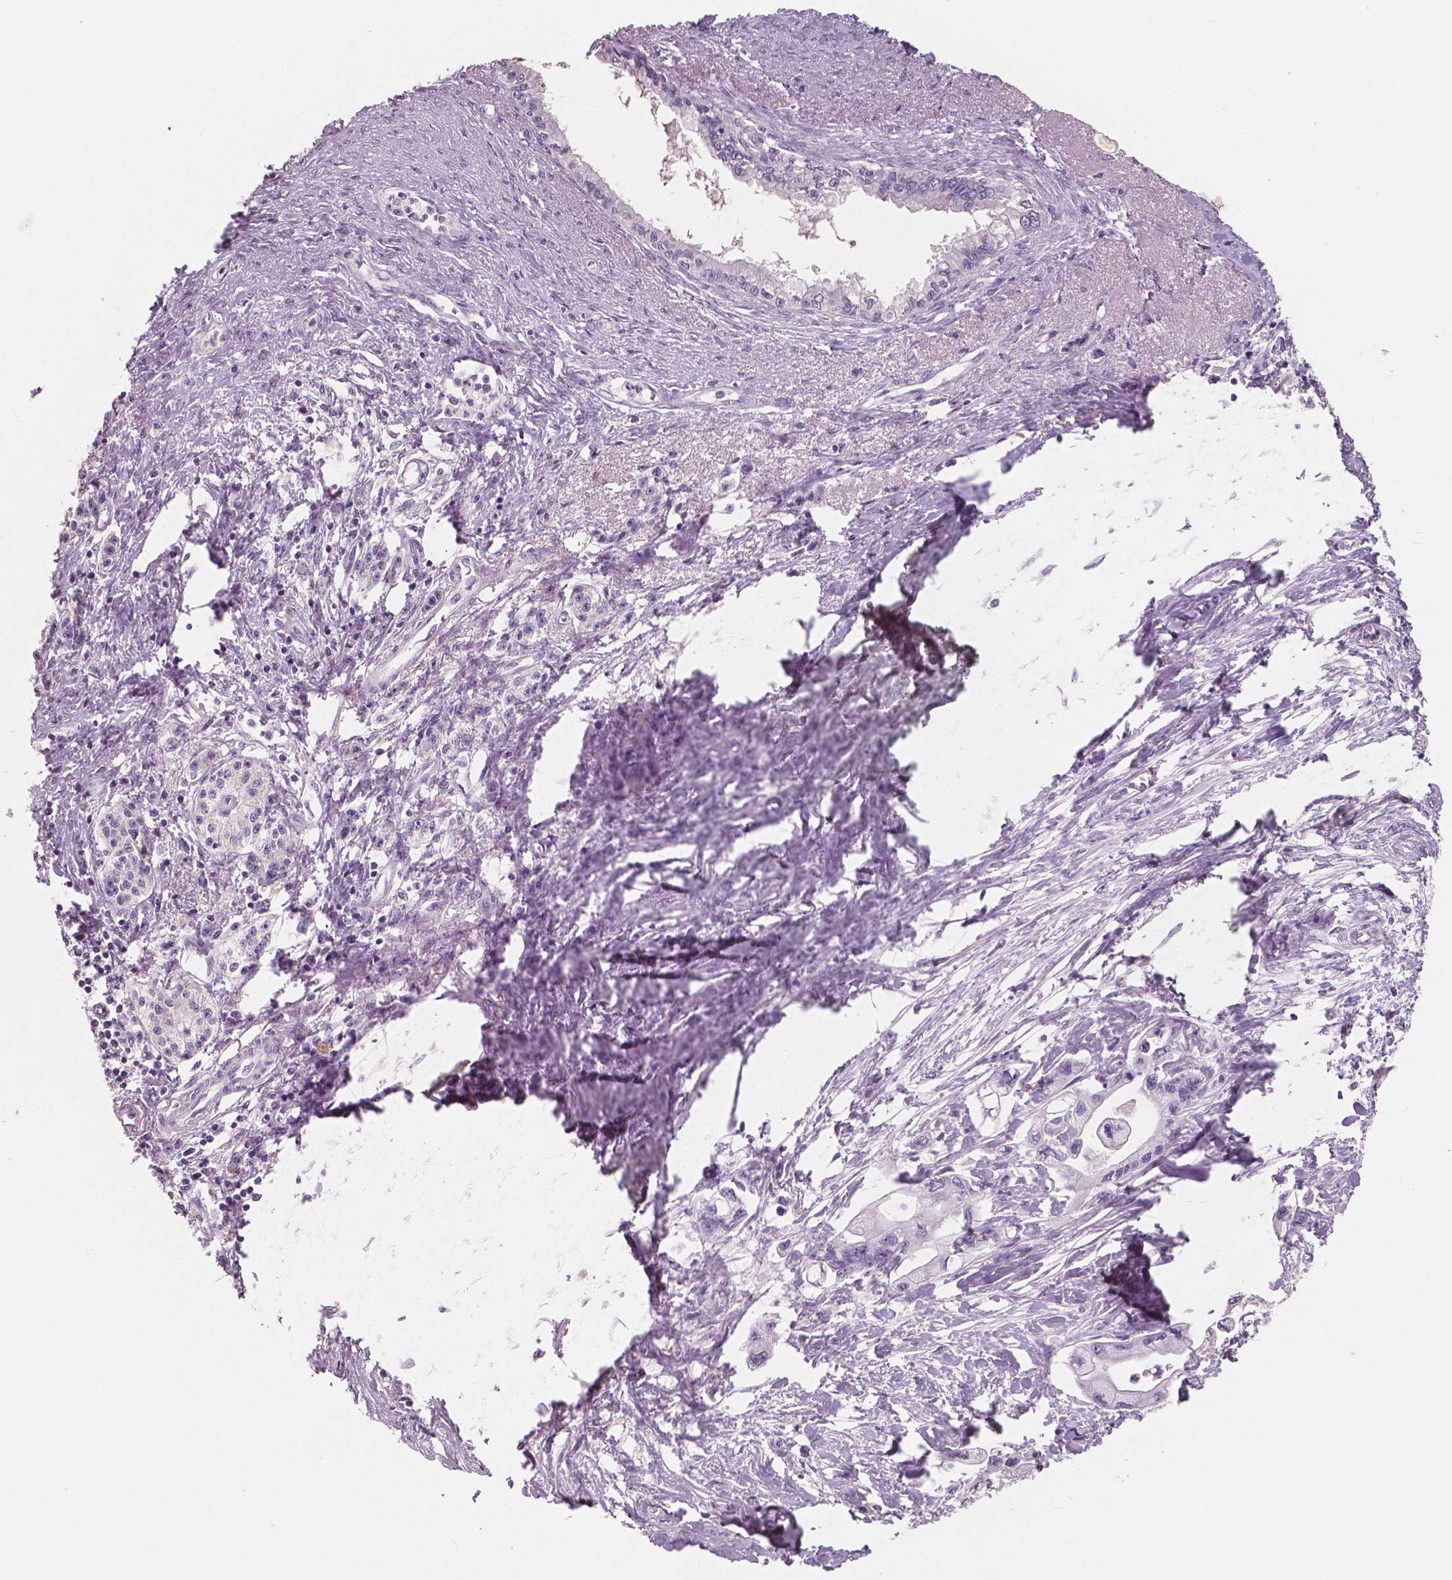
{"staining": {"intensity": "negative", "quantity": "none", "location": "none"}, "tissue": "pancreatic cancer", "cell_type": "Tumor cells", "image_type": "cancer", "snomed": [{"axis": "morphology", "description": "Adenocarcinoma, NOS"}, {"axis": "topography", "description": "Pancreas"}], "caption": "Pancreatic cancer was stained to show a protein in brown. There is no significant positivity in tumor cells. Brightfield microscopy of immunohistochemistry stained with DAB (3,3'-diaminobenzidine) (brown) and hematoxylin (blue), captured at high magnification.", "gene": "NECAB1", "patient": {"sex": "male", "age": 61}}